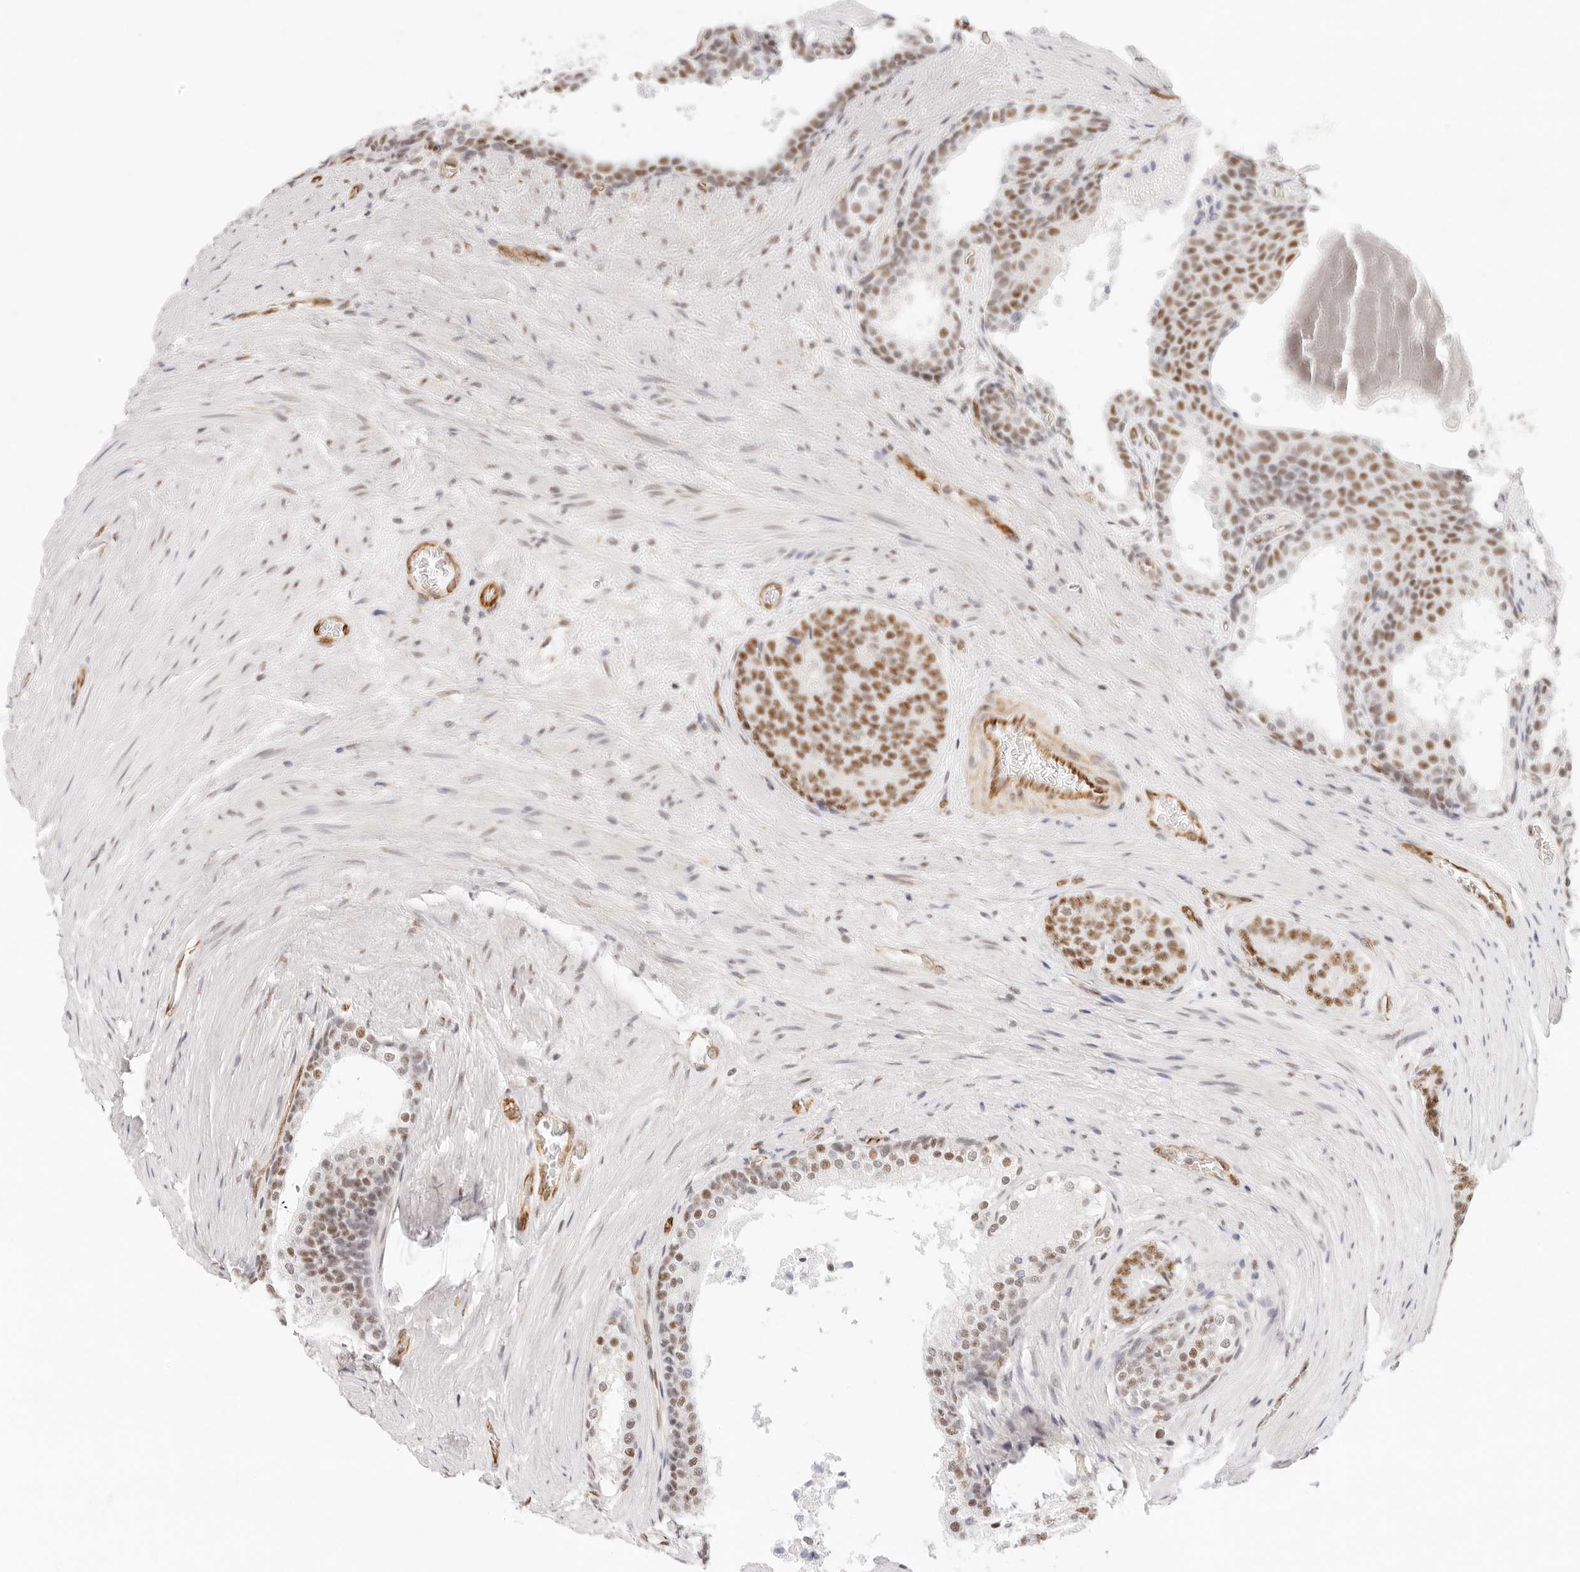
{"staining": {"intensity": "moderate", "quantity": ">75%", "location": "nuclear"}, "tissue": "prostate cancer", "cell_type": "Tumor cells", "image_type": "cancer", "snomed": [{"axis": "morphology", "description": "Adenocarcinoma, High grade"}, {"axis": "topography", "description": "Prostate"}], "caption": "A high-resolution image shows IHC staining of prostate cancer (adenocarcinoma (high-grade)), which reveals moderate nuclear staining in approximately >75% of tumor cells. The staining was performed using DAB (3,3'-diaminobenzidine), with brown indicating positive protein expression. Nuclei are stained blue with hematoxylin.", "gene": "ZC3H11A", "patient": {"sex": "male", "age": 56}}